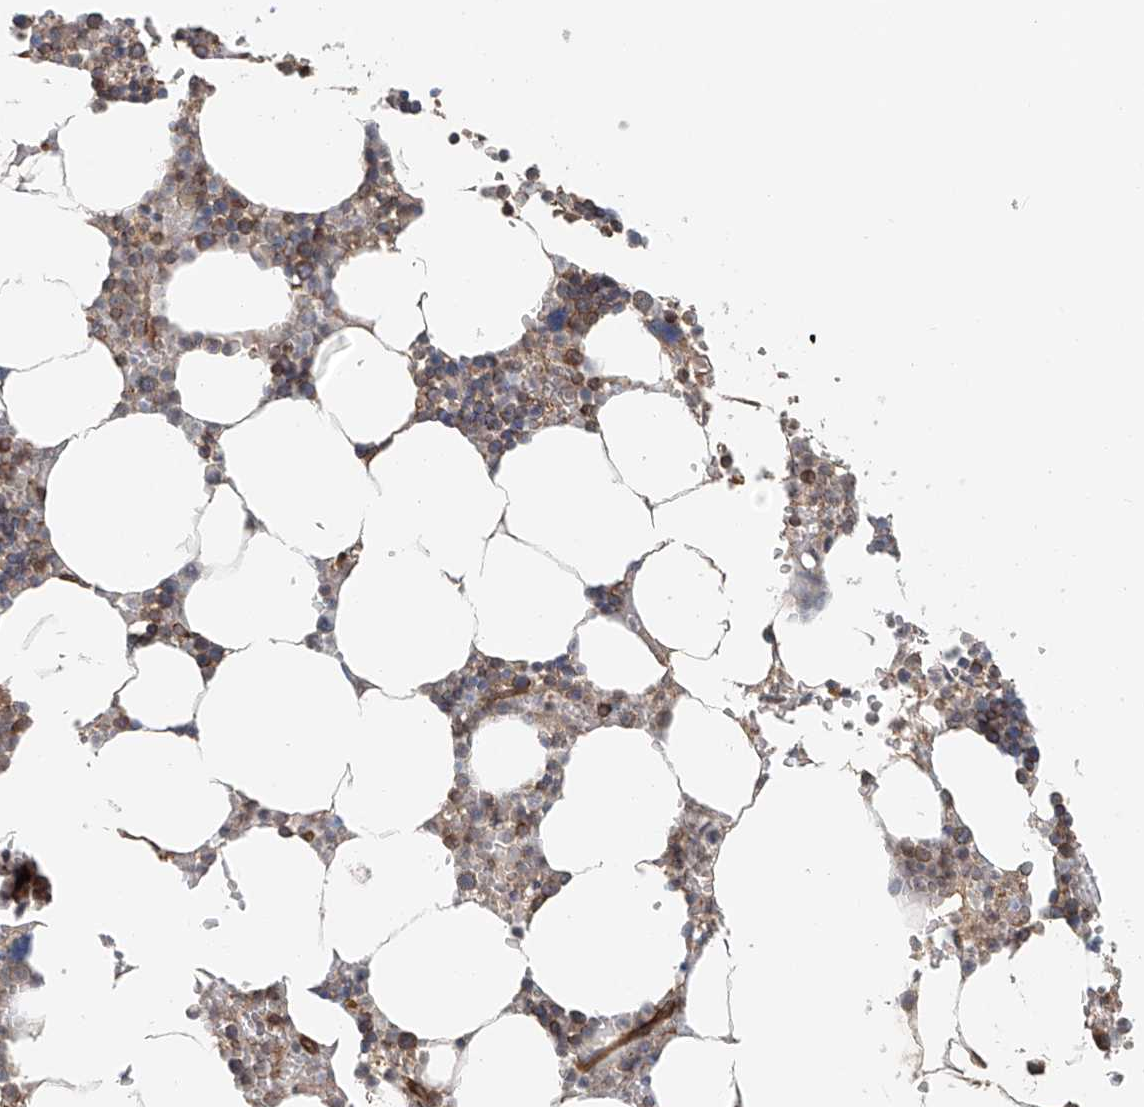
{"staining": {"intensity": "moderate", "quantity": "25%-75%", "location": "cytoplasmic/membranous"}, "tissue": "bone marrow", "cell_type": "Hematopoietic cells", "image_type": "normal", "snomed": [{"axis": "morphology", "description": "Normal tissue, NOS"}, {"axis": "topography", "description": "Bone marrow"}], "caption": "The immunohistochemical stain labels moderate cytoplasmic/membranous expression in hematopoietic cells of benign bone marrow. (Brightfield microscopy of DAB IHC at high magnification).", "gene": "FRYL", "patient": {"sex": "male", "age": 70}}